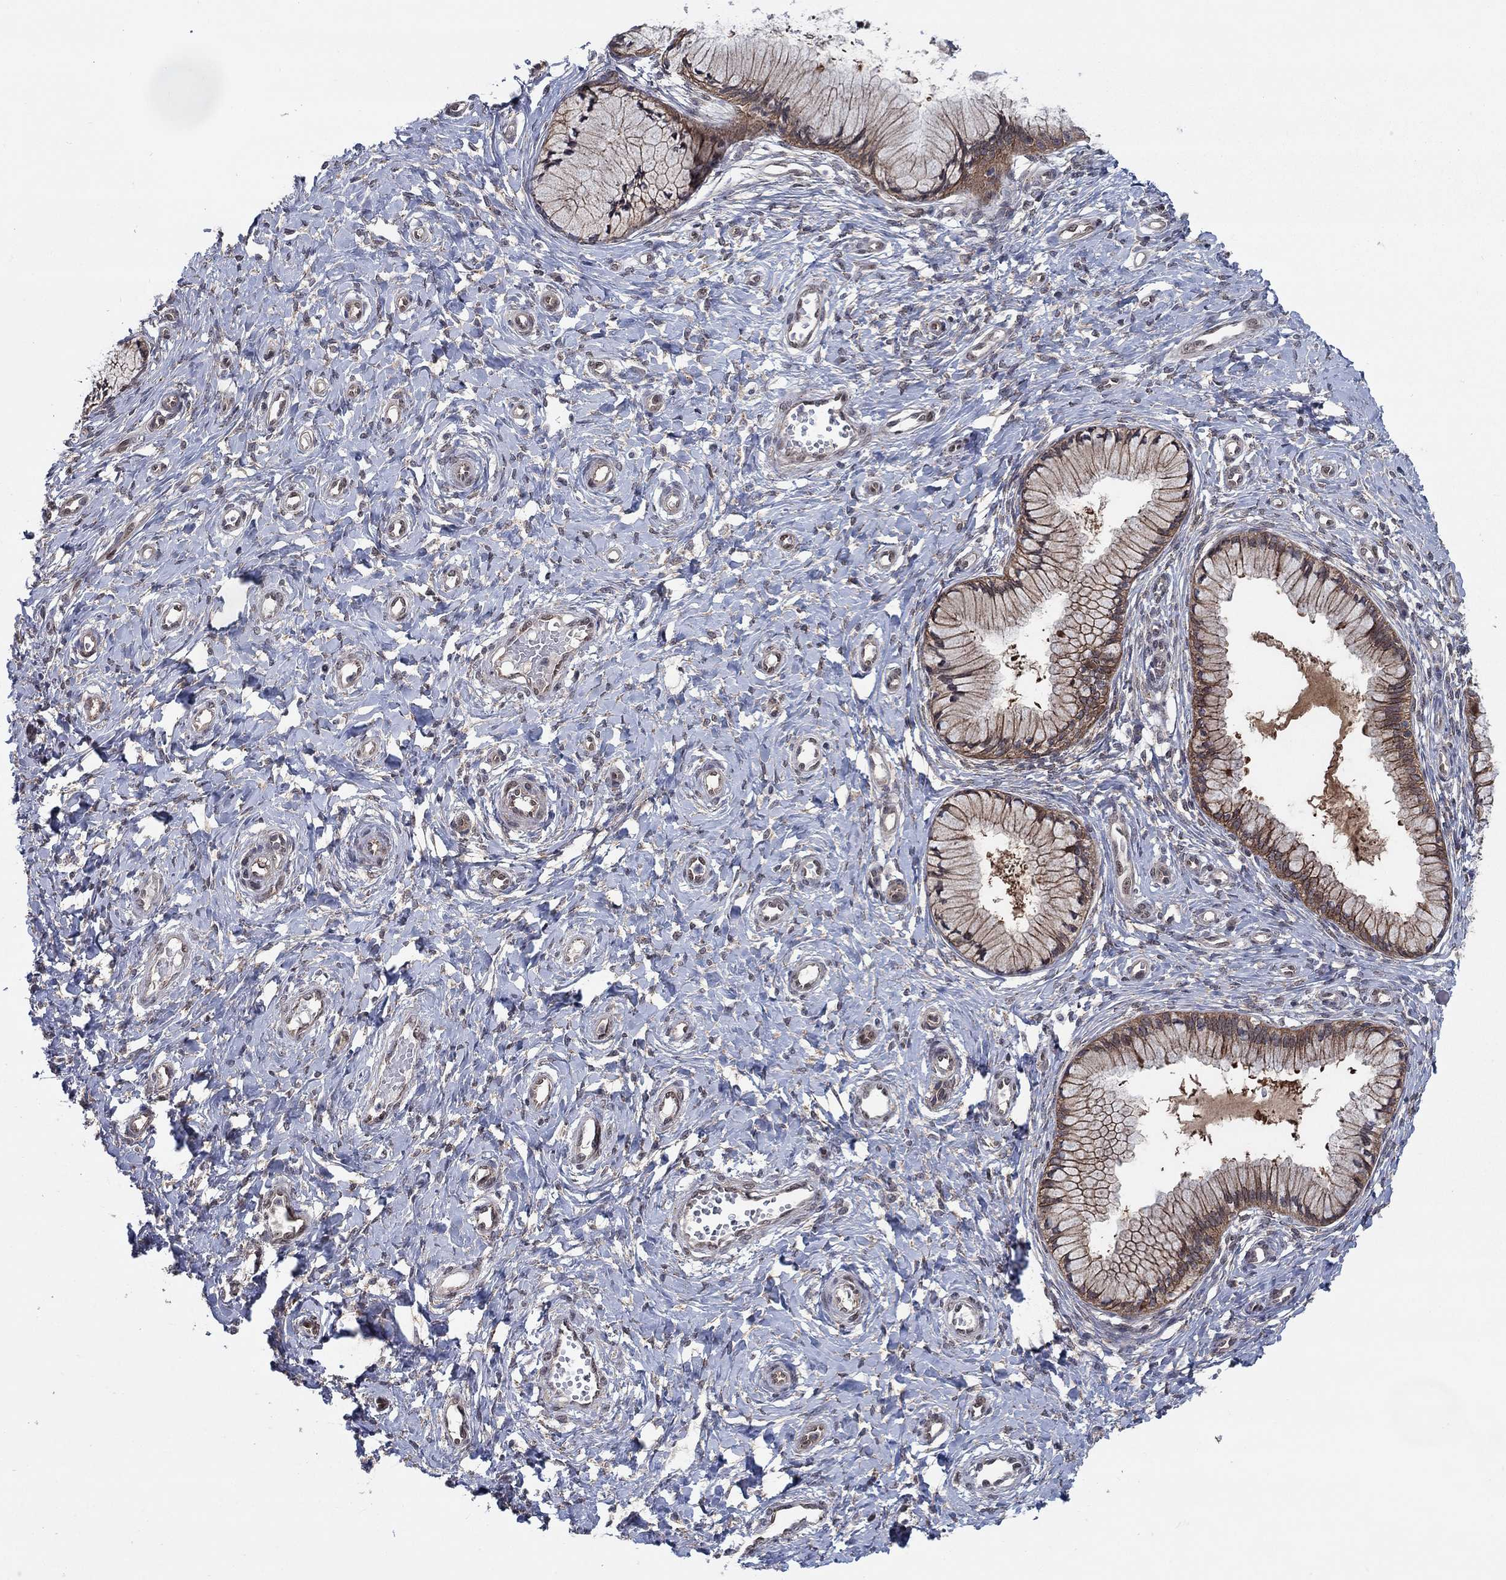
{"staining": {"intensity": "weak", "quantity": ">75%", "location": "cytoplasmic/membranous"}, "tissue": "cervix", "cell_type": "Glandular cells", "image_type": "normal", "snomed": [{"axis": "morphology", "description": "Normal tissue, NOS"}, {"axis": "topography", "description": "Cervix"}], "caption": "This image reveals immunohistochemistry staining of unremarkable cervix, with low weak cytoplasmic/membranous positivity in approximately >75% of glandular cells.", "gene": "SH3RF1", "patient": {"sex": "female", "age": 37}}